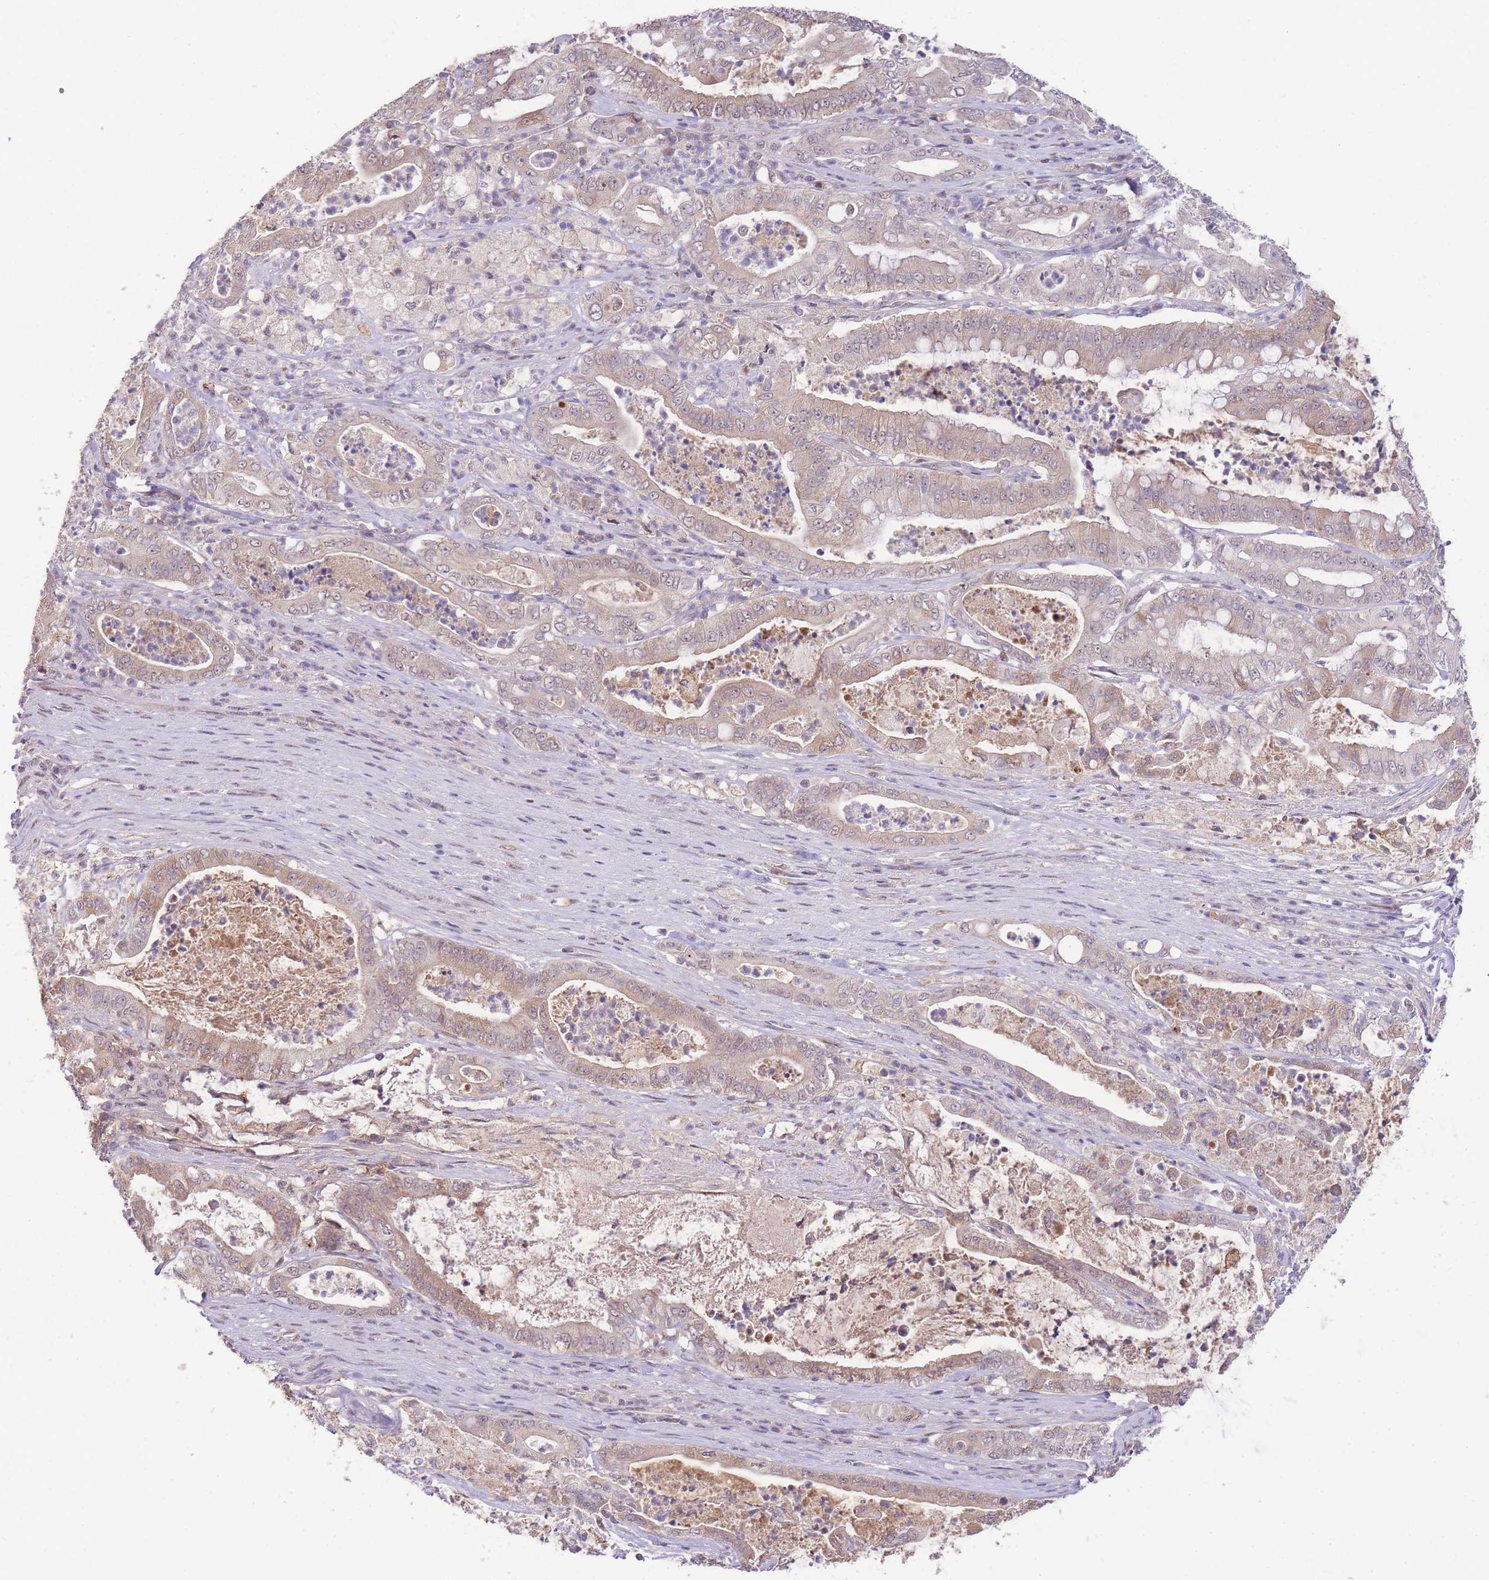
{"staining": {"intensity": "weak", "quantity": ">75%", "location": "cytoplasmic/membranous,nuclear"}, "tissue": "pancreatic cancer", "cell_type": "Tumor cells", "image_type": "cancer", "snomed": [{"axis": "morphology", "description": "Adenocarcinoma, NOS"}, {"axis": "topography", "description": "Pancreas"}], "caption": "The immunohistochemical stain highlights weak cytoplasmic/membranous and nuclear expression in tumor cells of adenocarcinoma (pancreatic) tissue.", "gene": "PUS10", "patient": {"sex": "male", "age": 71}}